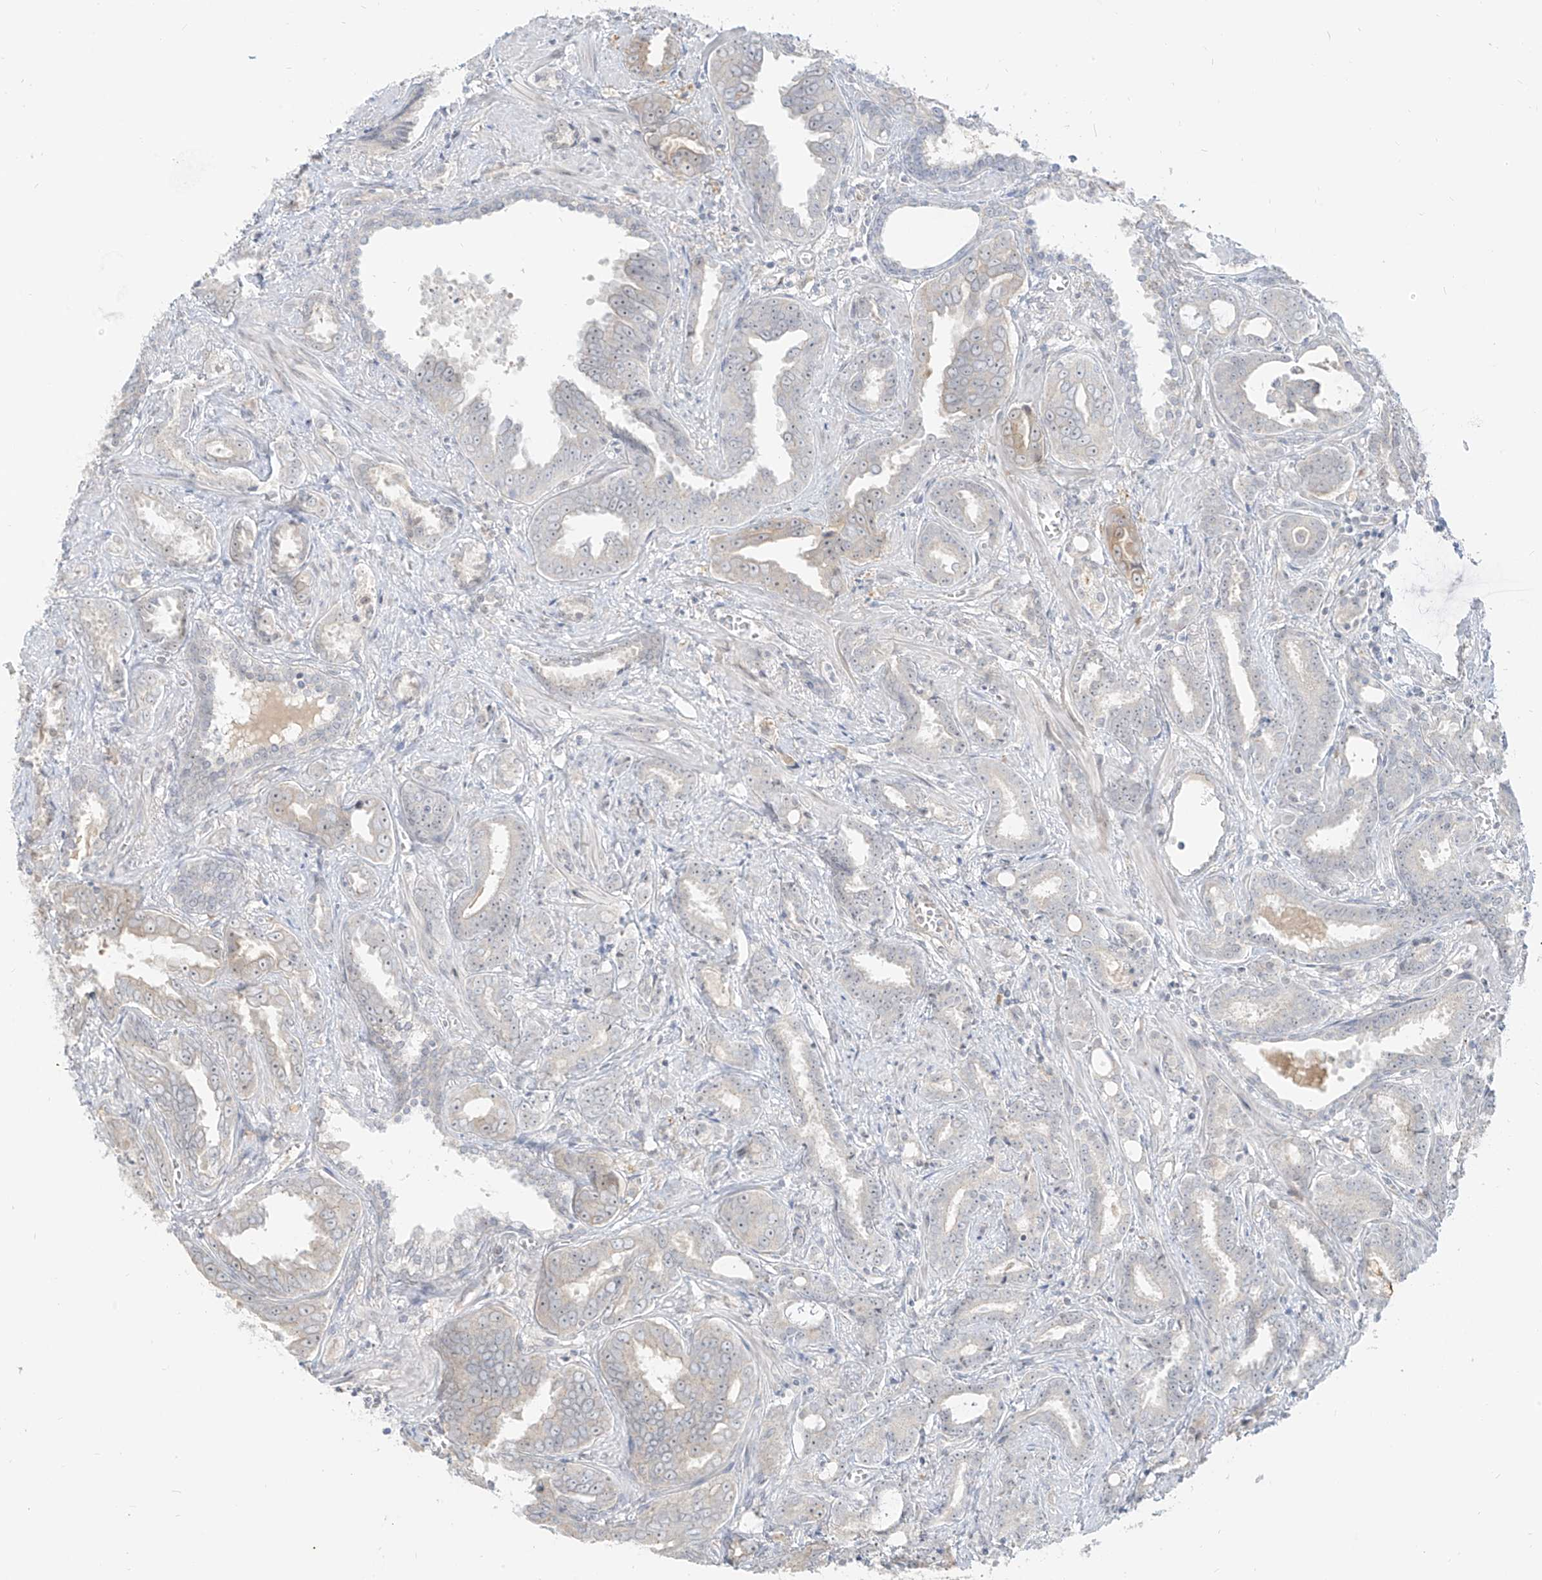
{"staining": {"intensity": "negative", "quantity": "none", "location": "none"}, "tissue": "prostate cancer", "cell_type": "Tumor cells", "image_type": "cancer", "snomed": [{"axis": "morphology", "description": "Adenocarcinoma, High grade"}, {"axis": "topography", "description": "Prostate and seminal vesicle, NOS"}], "caption": "There is no significant positivity in tumor cells of prostate high-grade adenocarcinoma.", "gene": "C2orf42", "patient": {"sex": "male", "age": 67}}